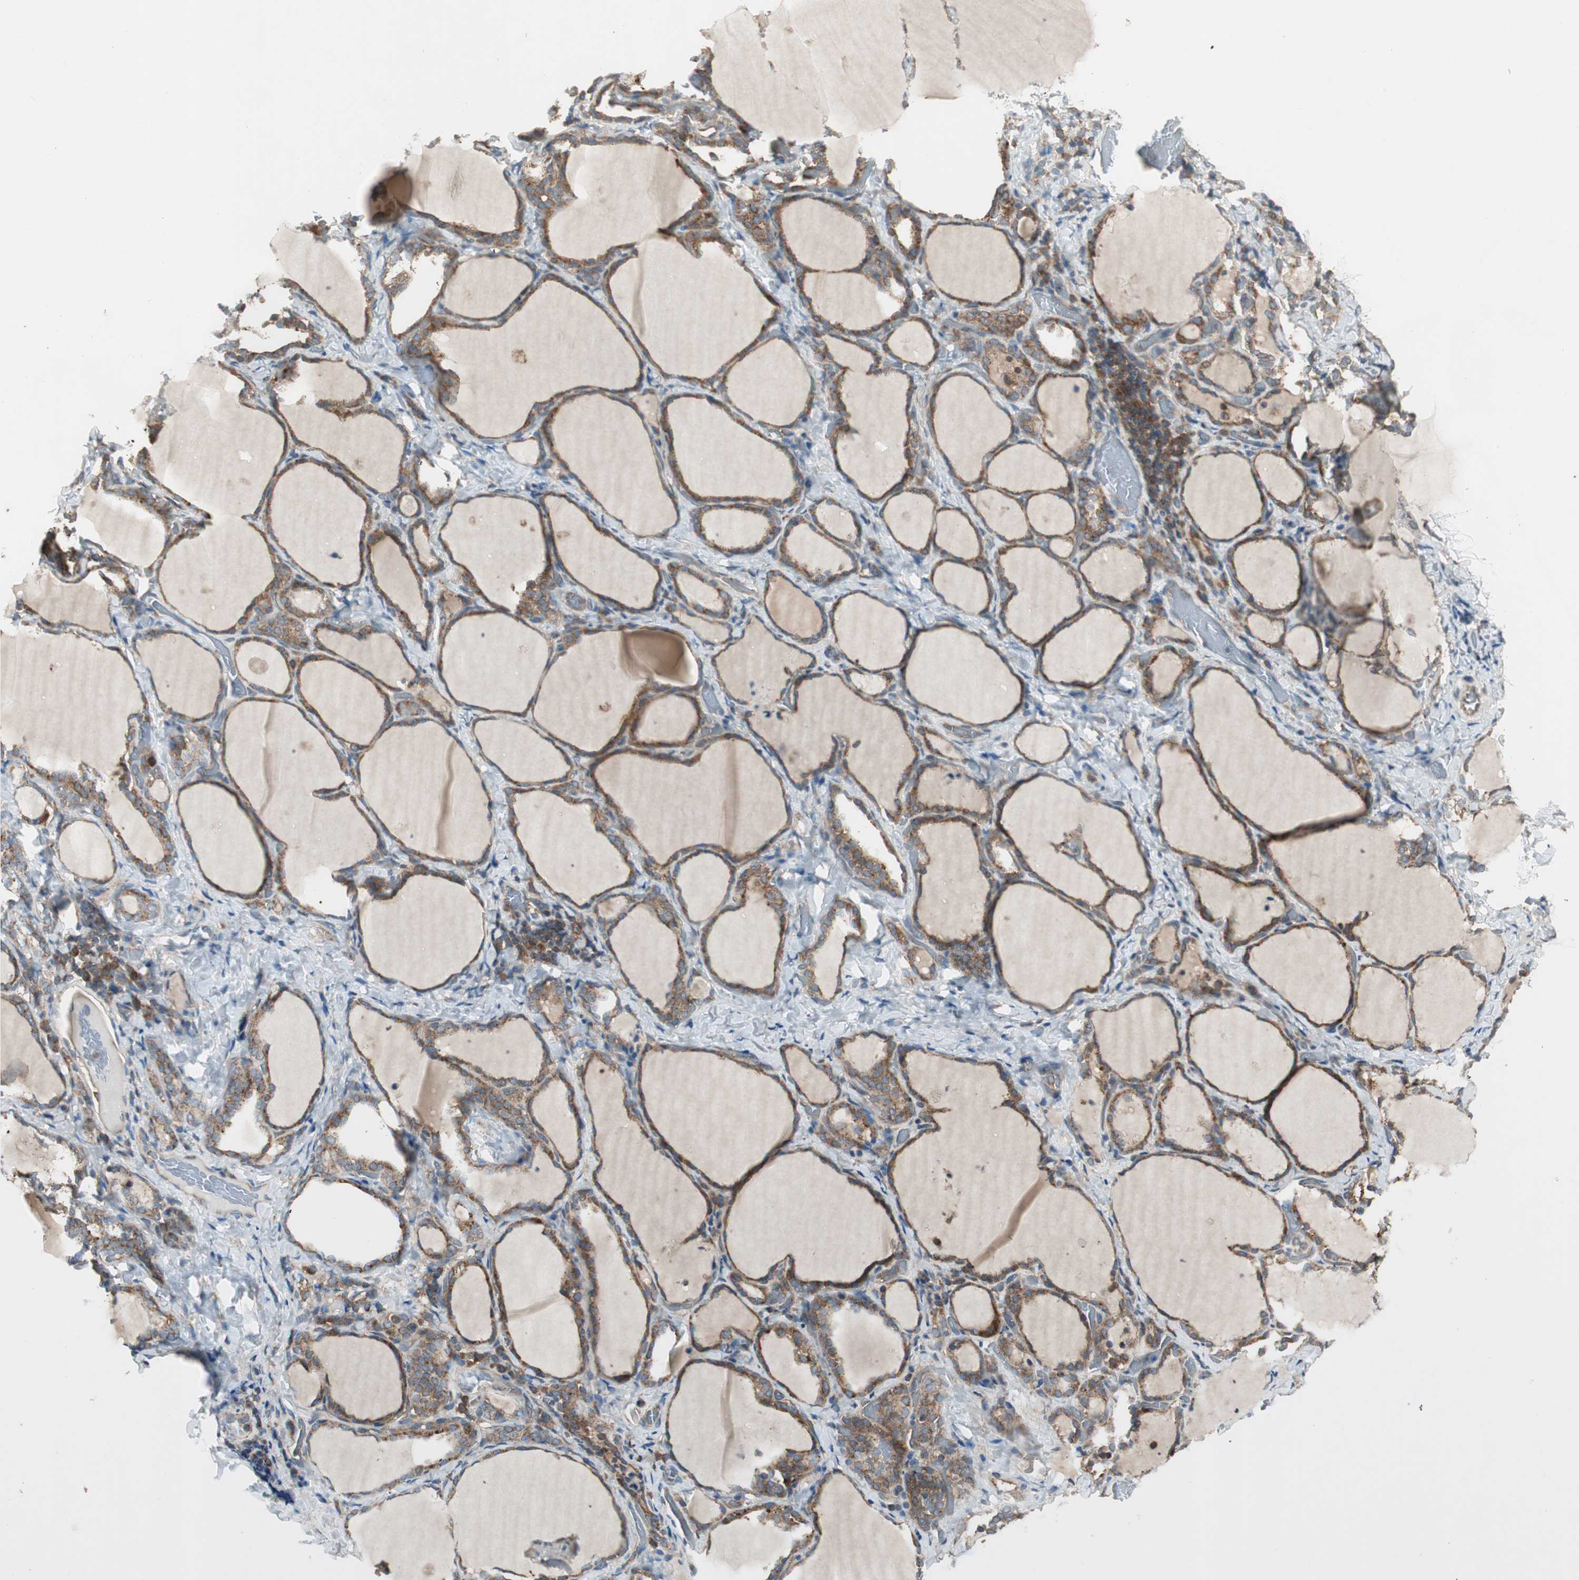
{"staining": {"intensity": "strong", "quantity": ">75%", "location": "cytoplasmic/membranous"}, "tissue": "thyroid gland", "cell_type": "Glandular cells", "image_type": "normal", "snomed": [{"axis": "morphology", "description": "Normal tissue, NOS"}, {"axis": "morphology", "description": "Papillary adenocarcinoma, NOS"}, {"axis": "topography", "description": "Thyroid gland"}], "caption": "Protein staining by immunohistochemistry reveals strong cytoplasmic/membranous positivity in approximately >75% of glandular cells in normal thyroid gland.", "gene": "CHADL", "patient": {"sex": "female", "age": 30}}